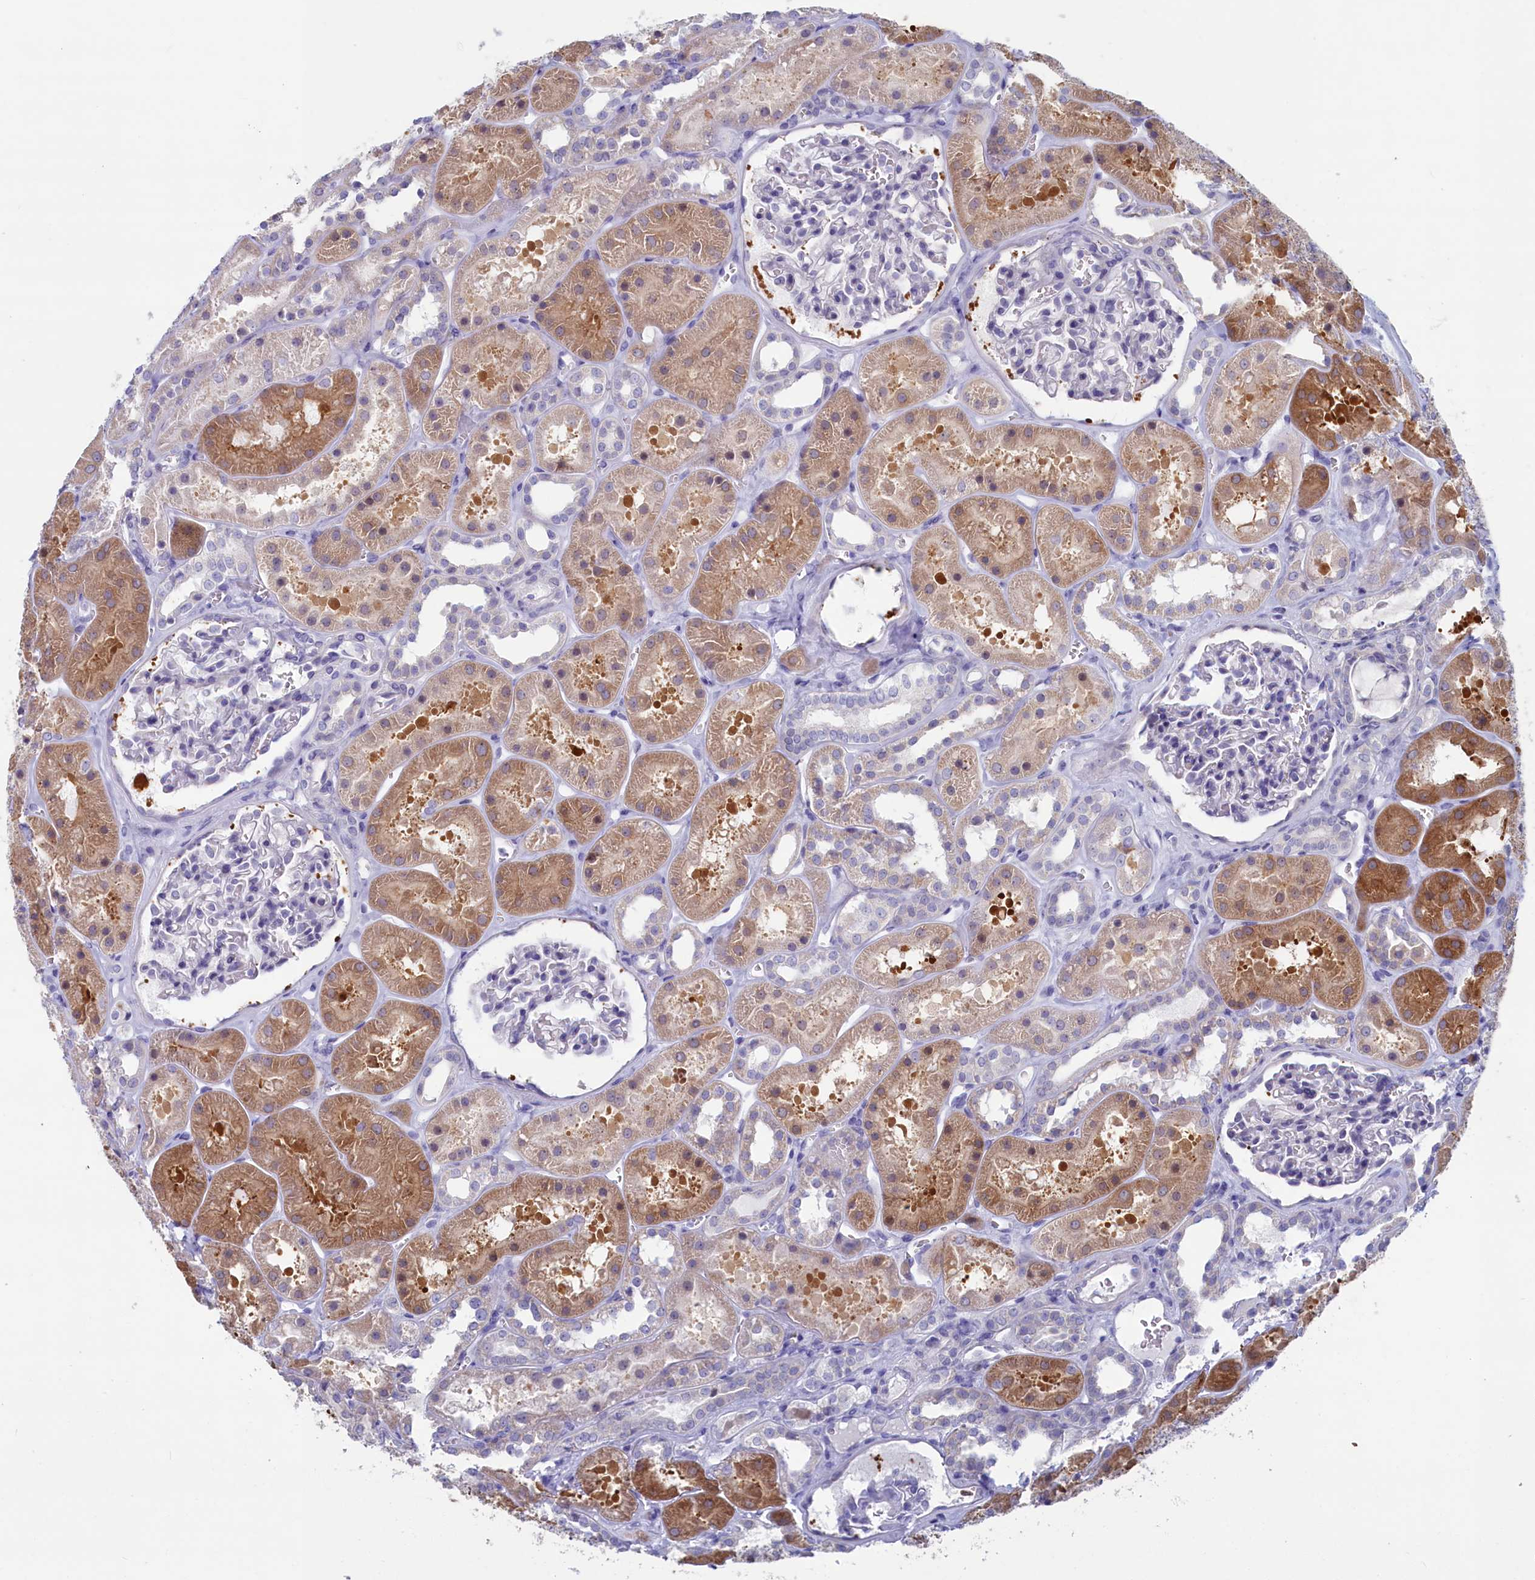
{"staining": {"intensity": "negative", "quantity": "none", "location": "none"}, "tissue": "kidney", "cell_type": "Cells in glomeruli", "image_type": "normal", "snomed": [{"axis": "morphology", "description": "Normal tissue, NOS"}, {"axis": "topography", "description": "Kidney"}], "caption": "Cells in glomeruli show no significant protein positivity in normal kidney. (DAB immunohistochemistry with hematoxylin counter stain).", "gene": "WDR76", "patient": {"sex": "female", "age": 41}}